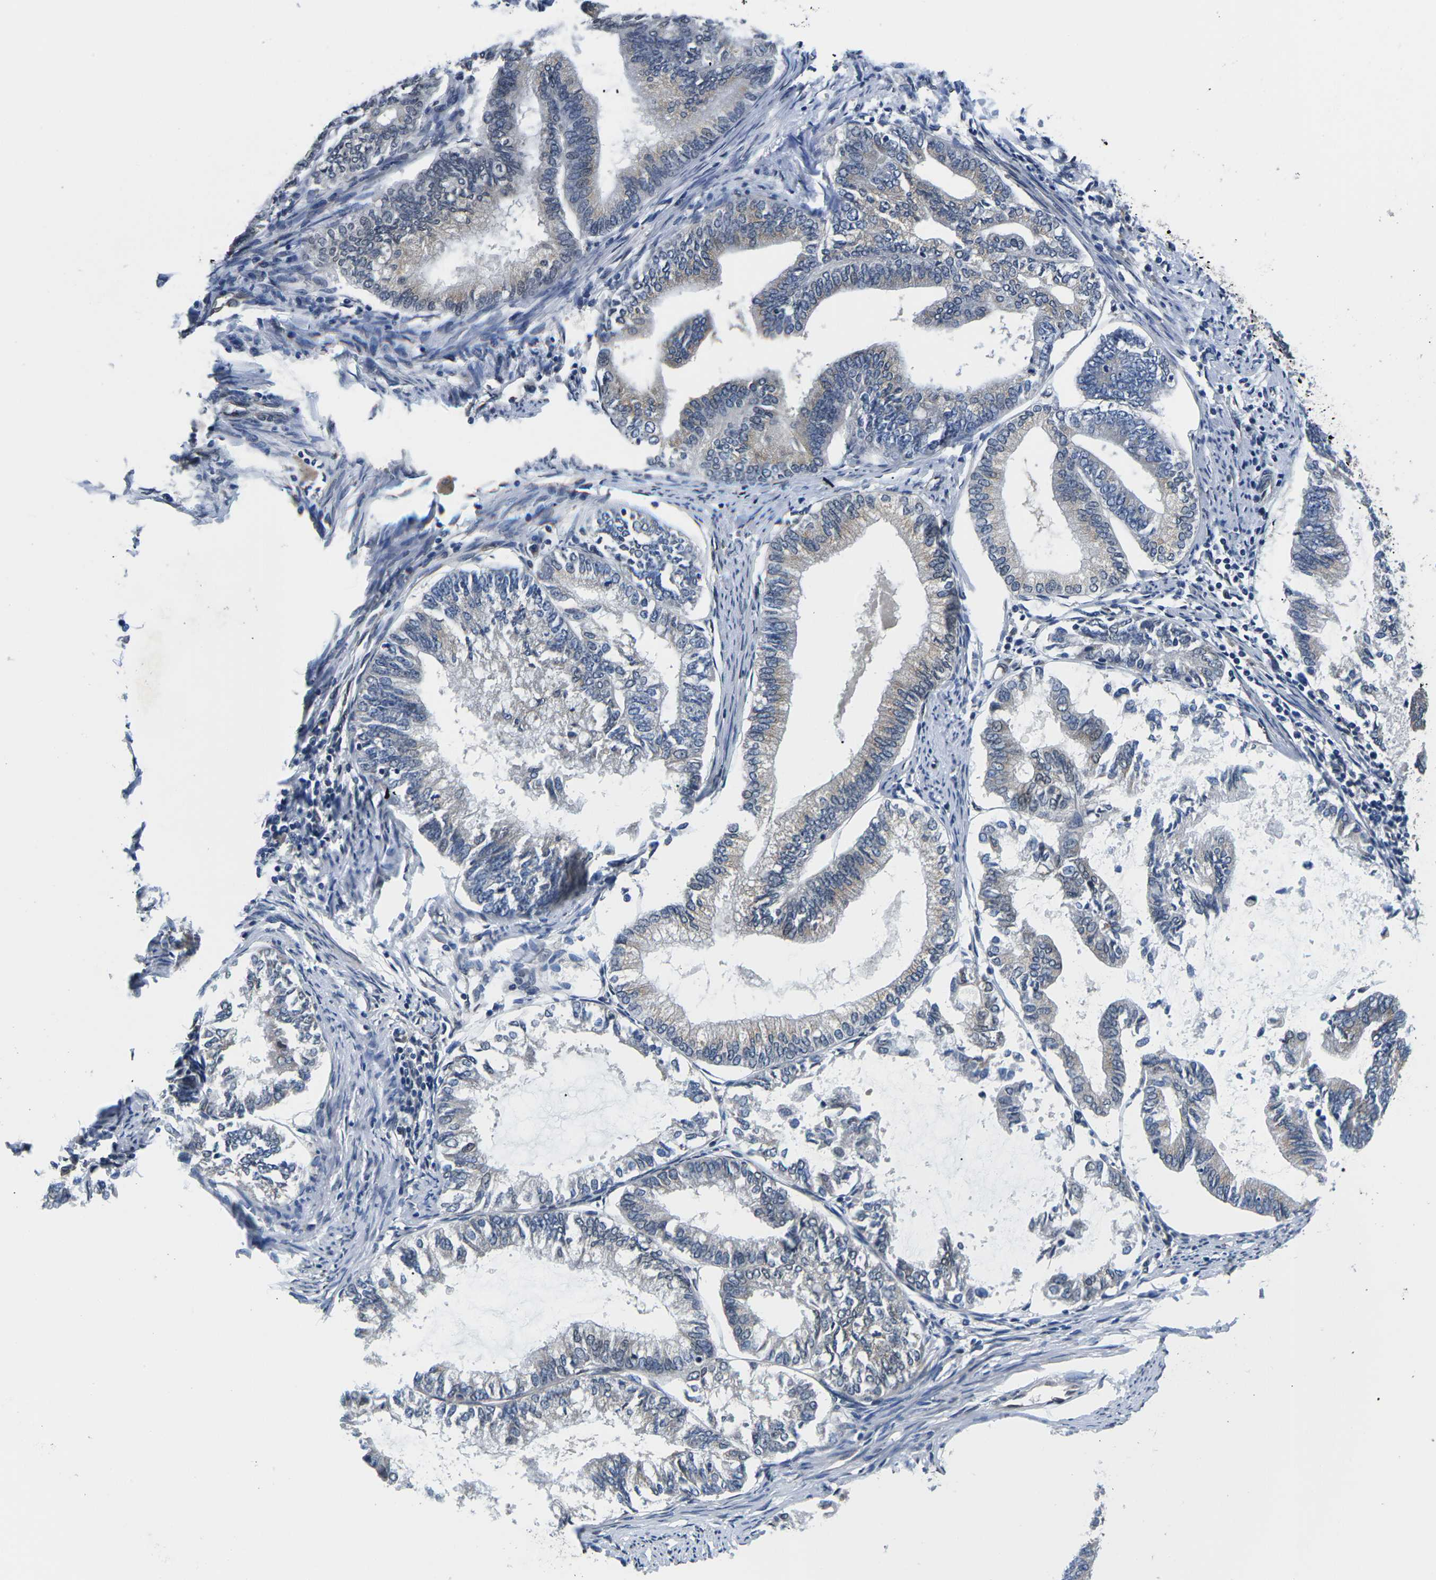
{"staining": {"intensity": "negative", "quantity": "none", "location": "none"}, "tissue": "endometrial cancer", "cell_type": "Tumor cells", "image_type": "cancer", "snomed": [{"axis": "morphology", "description": "Adenocarcinoma, NOS"}, {"axis": "topography", "description": "Endometrium"}], "caption": "Tumor cells show no significant protein expression in endometrial cancer. (DAB immunohistochemistry (IHC) visualized using brightfield microscopy, high magnification).", "gene": "SNX10", "patient": {"sex": "female", "age": 86}}